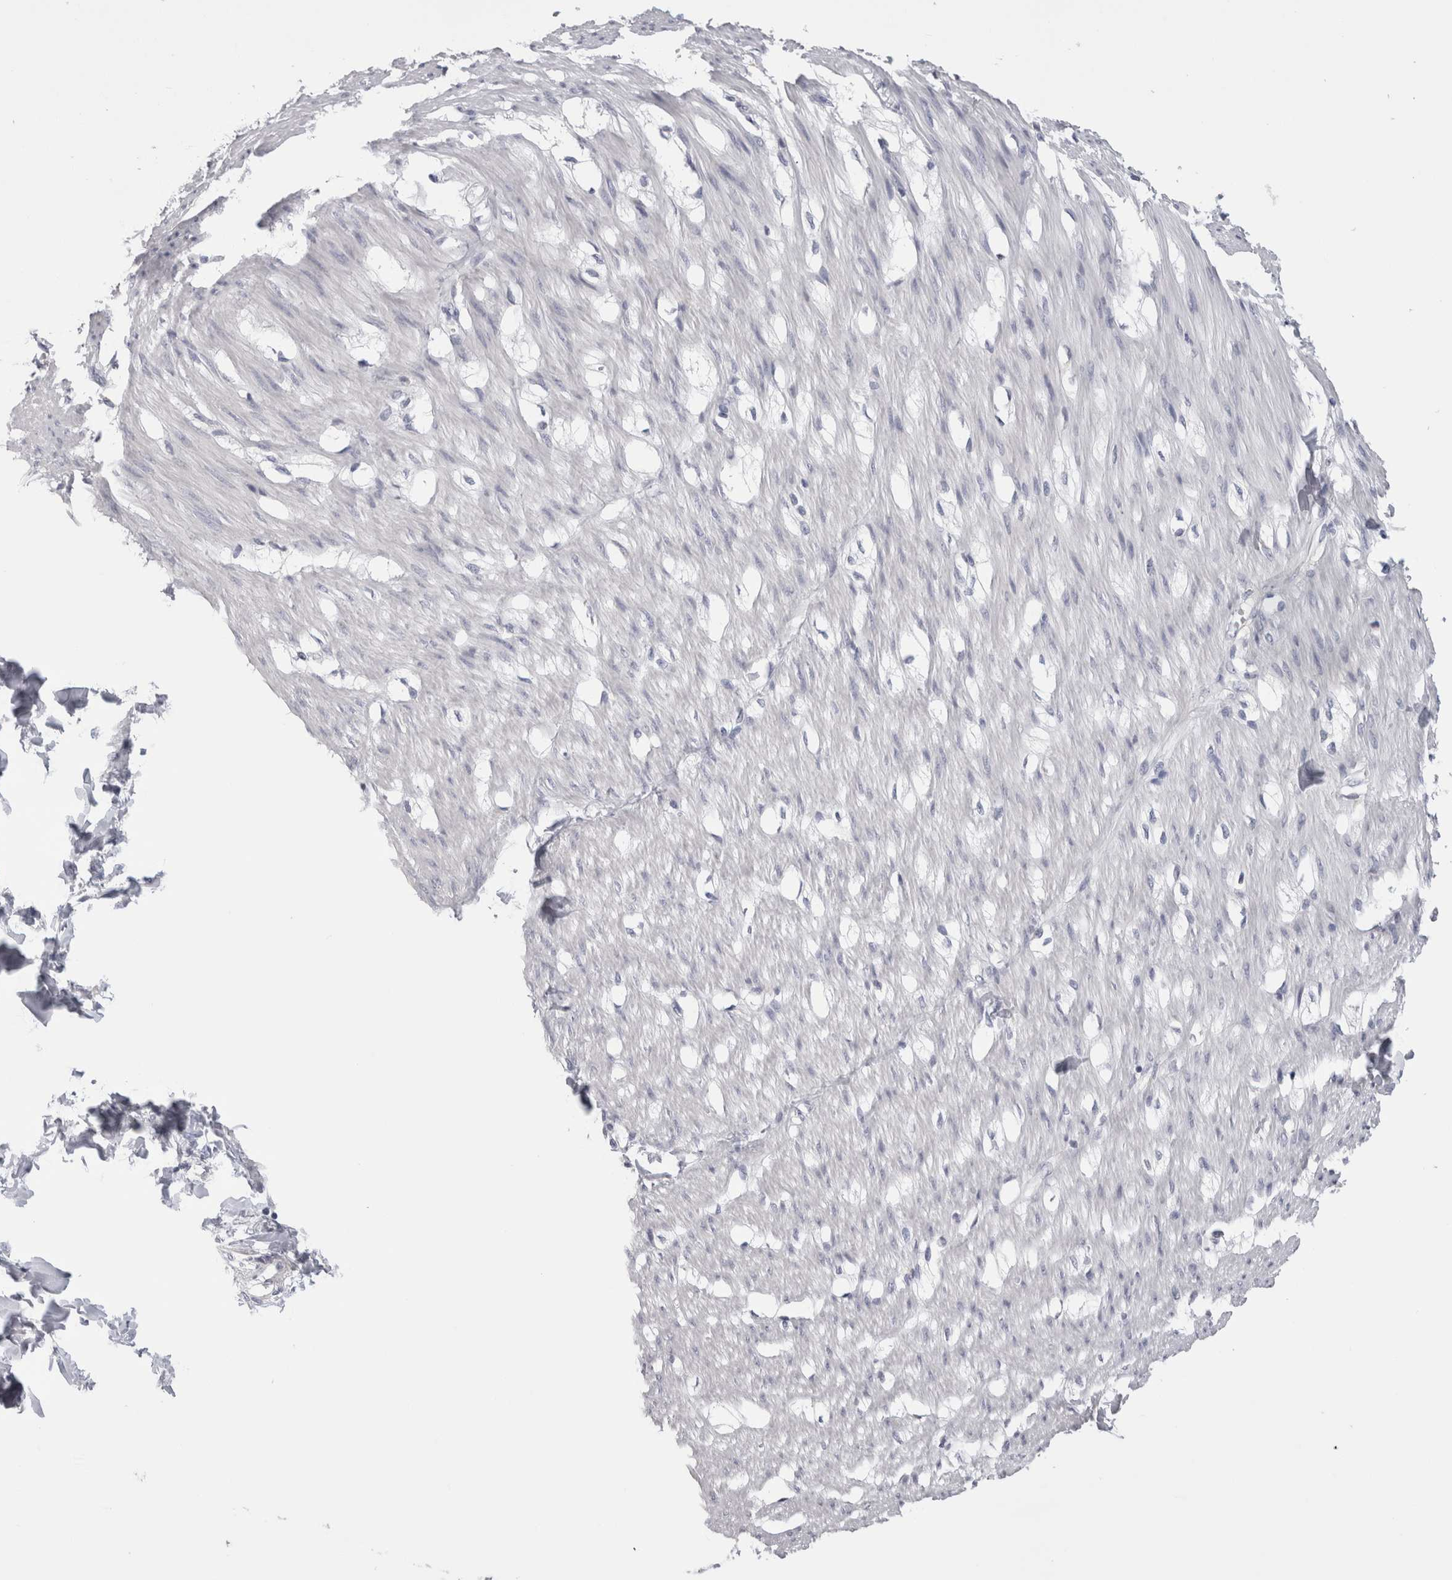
{"staining": {"intensity": "negative", "quantity": "none", "location": "none"}, "tissue": "smooth muscle", "cell_type": "Smooth muscle cells", "image_type": "normal", "snomed": [{"axis": "morphology", "description": "Normal tissue, NOS"}, {"axis": "morphology", "description": "Adenocarcinoma, NOS"}, {"axis": "topography", "description": "Smooth muscle"}, {"axis": "topography", "description": "Colon"}], "caption": "Immunohistochemistry image of unremarkable human smooth muscle stained for a protein (brown), which displays no positivity in smooth muscle cells. (DAB (3,3'-diaminobenzidine) immunohistochemistry (IHC) visualized using brightfield microscopy, high magnification).", "gene": "DHRS4", "patient": {"sex": "male", "age": 14}}